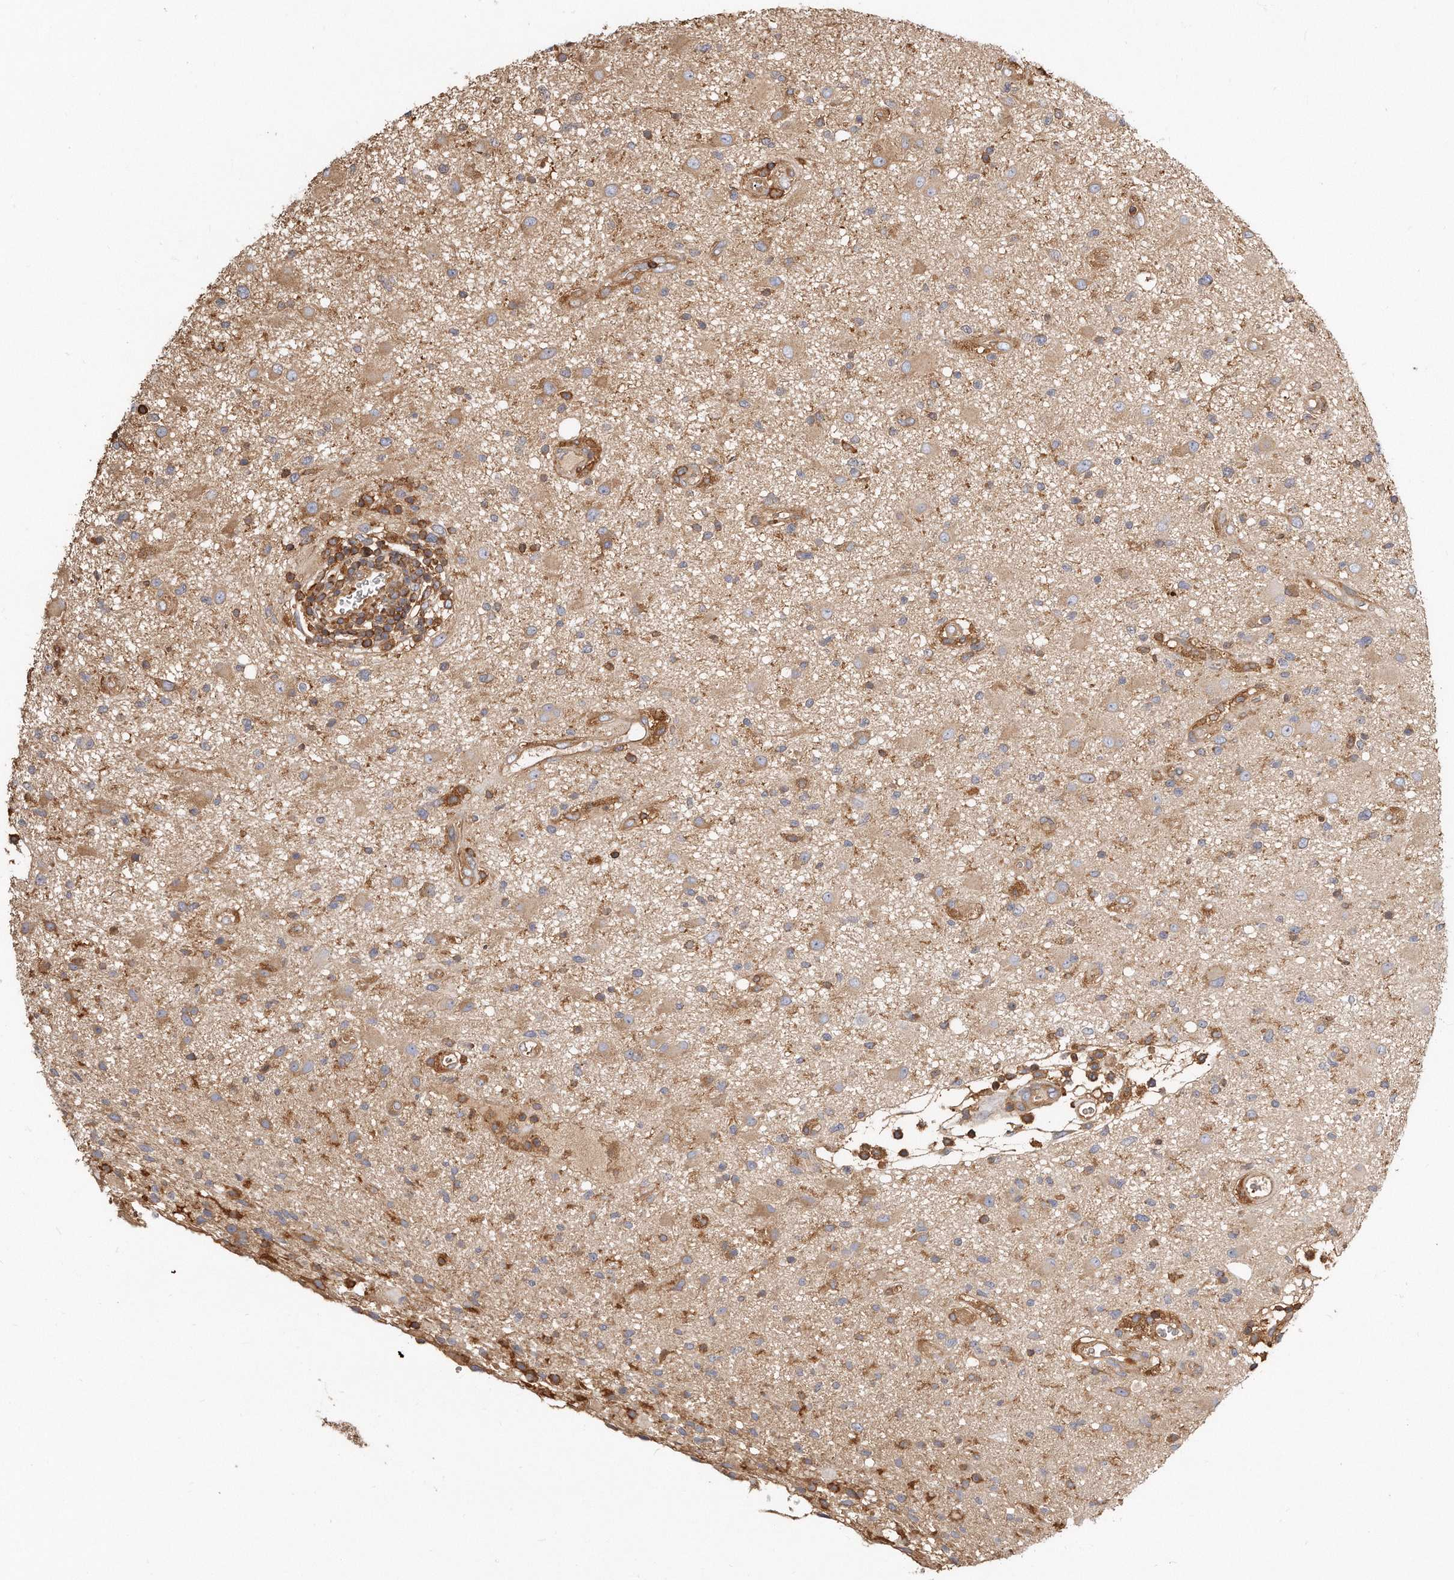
{"staining": {"intensity": "weak", "quantity": "<25%", "location": "cytoplasmic/membranous"}, "tissue": "glioma", "cell_type": "Tumor cells", "image_type": "cancer", "snomed": [{"axis": "morphology", "description": "Glioma, malignant, High grade"}, {"axis": "topography", "description": "Brain"}], "caption": "Micrograph shows no significant protein staining in tumor cells of glioma.", "gene": "CAP1", "patient": {"sex": "male", "age": 33}}